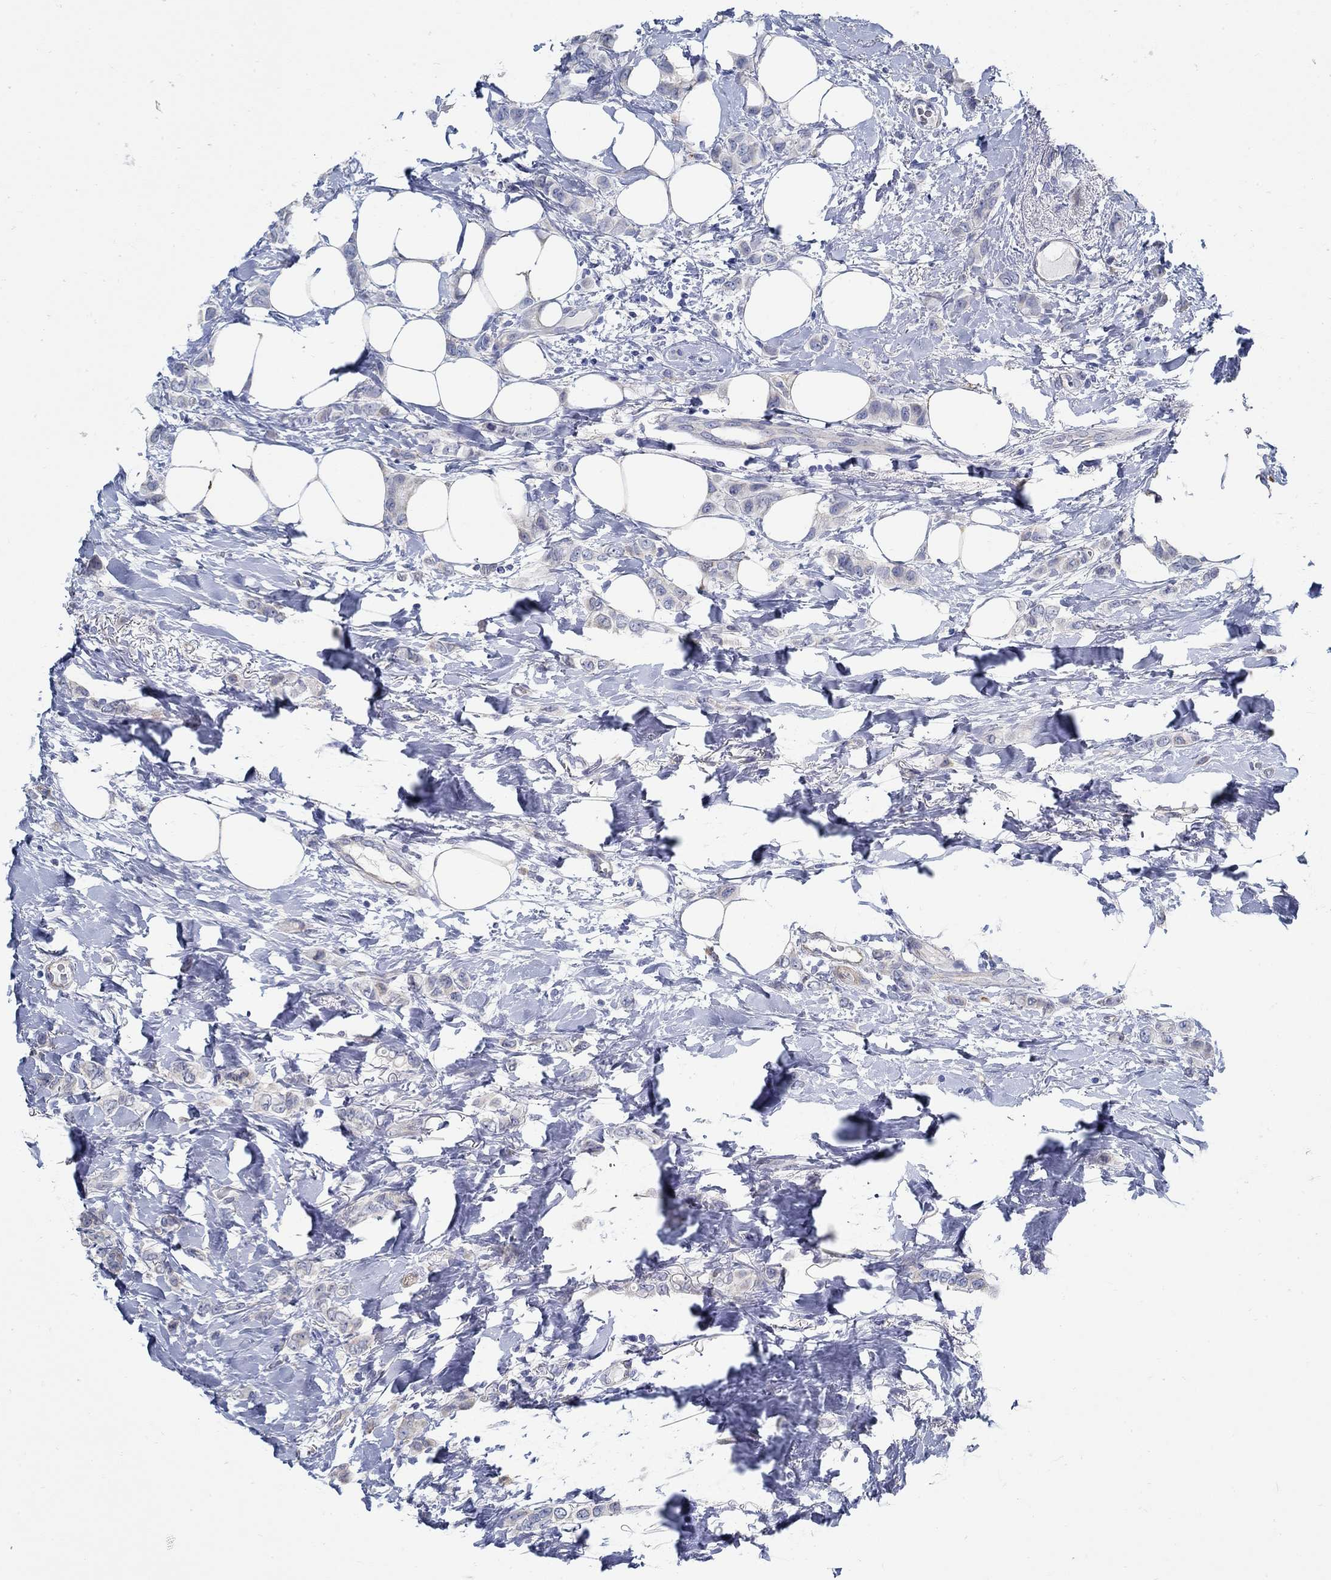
{"staining": {"intensity": "negative", "quantity": "none", "location": "none"}, "tissue": "breast cancer", "cell_type": "Tumor cells", "image_type": "cancer", "snomed": [{"axis": "morphology", "description": "Lobular carcinoma"}, {"axis": "topography", "description": "Breast"}], "caption": "Photomicrograph shows no protein expression in tumor cells of lobular carcinoma (breast) tissue.", "gene": "C15orf39", "patient": {"sex": "female", "age": 66}}